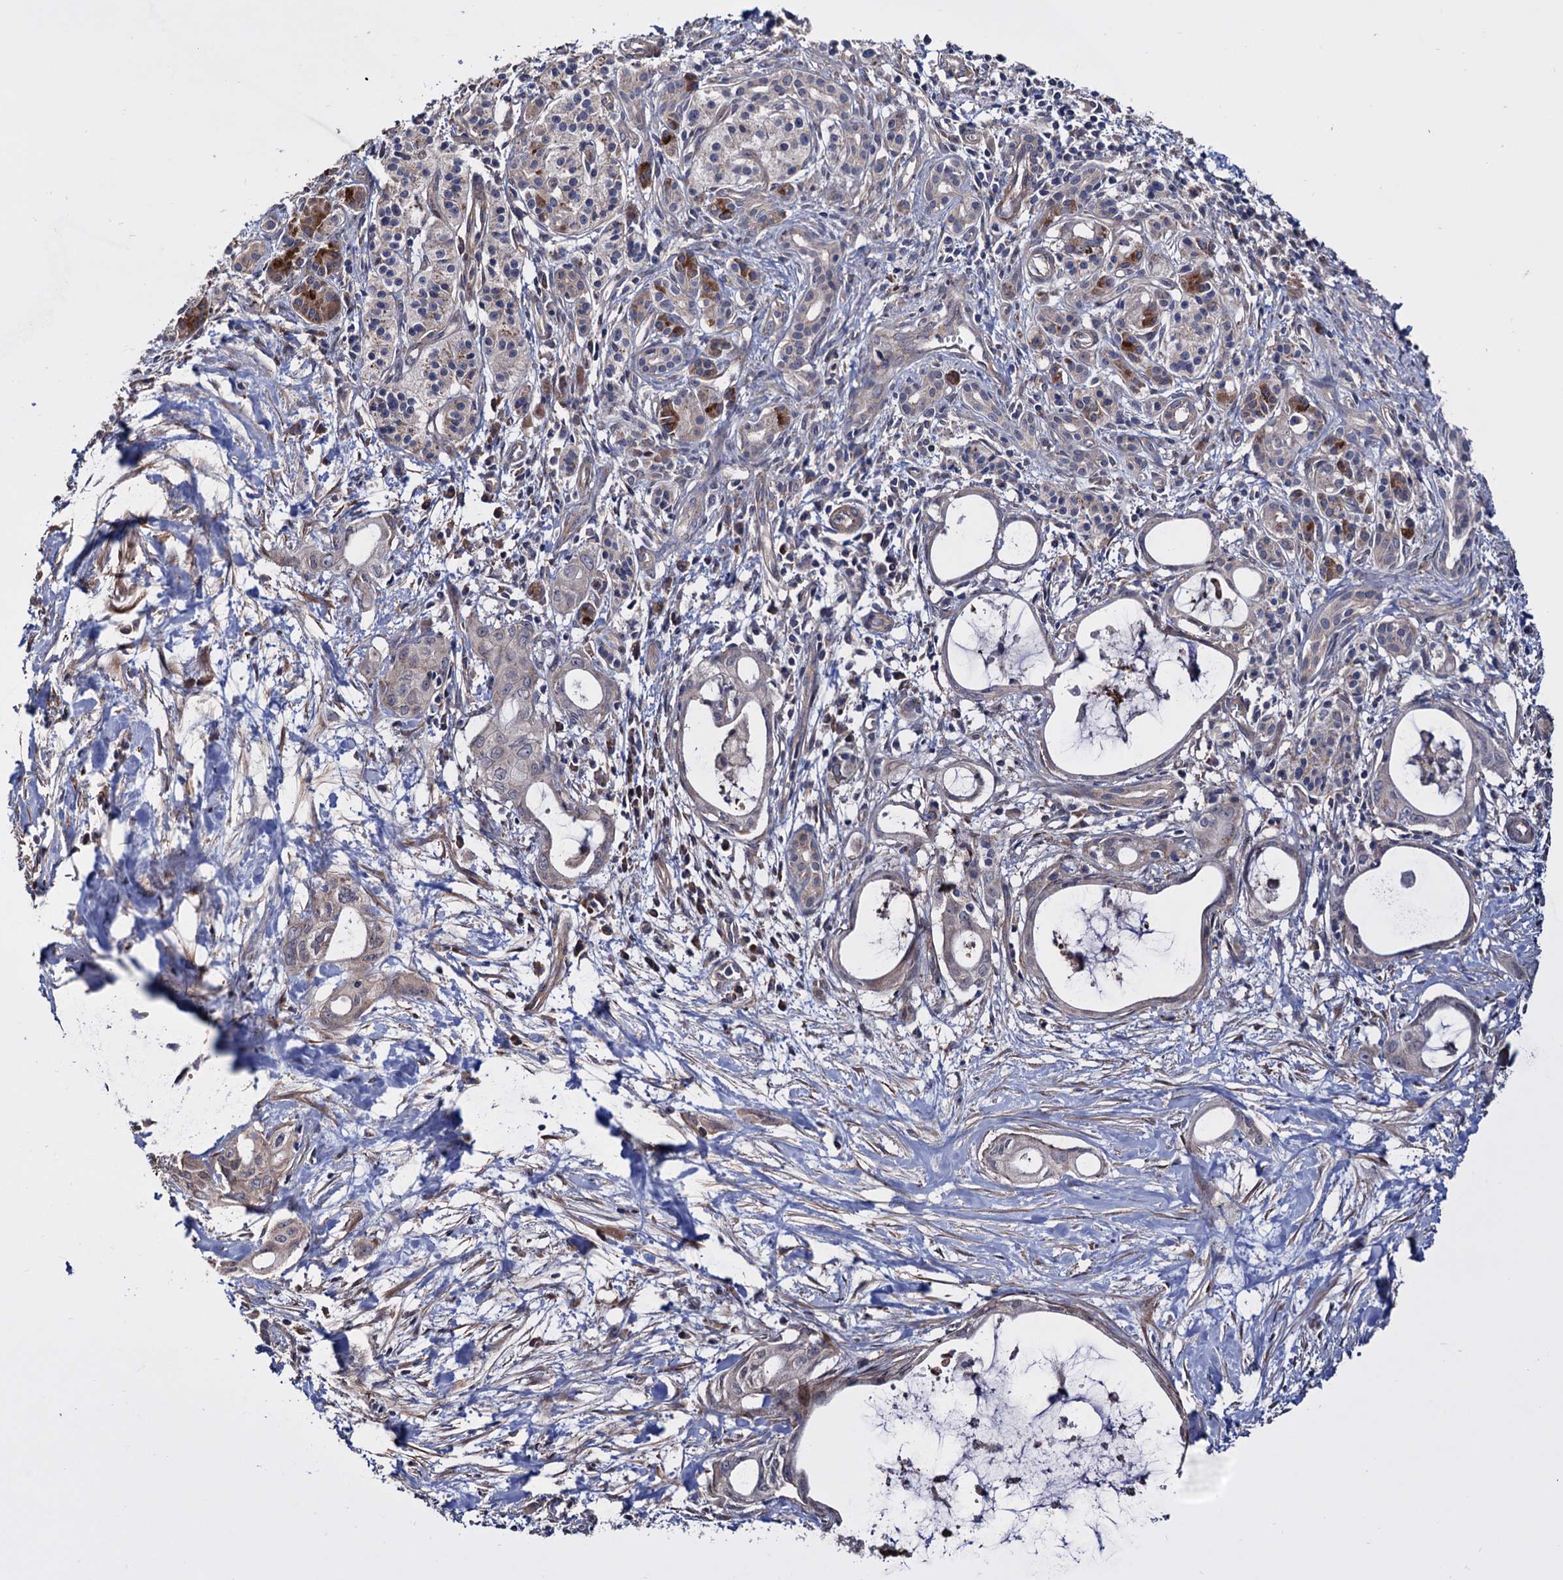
{"staining": {"intensity": "negative", "quantity": "none", "location": "none"}, "tissue": "pancreatic cancer", "cell_type": "Tumor cells", "image_type": "cancer", "snomed": [{"axis": "morphology", "description": "Adenocarcinoma, NOS"}, {"axis": "topography", "description": "Pancreas"}], "caption": "A micrograph of human pancreatic cancer (adenocarcinoma) is negative for staining in tumor cells.", "gene": "FERMT2", "patient": {"sex": "male", "age": 72}}